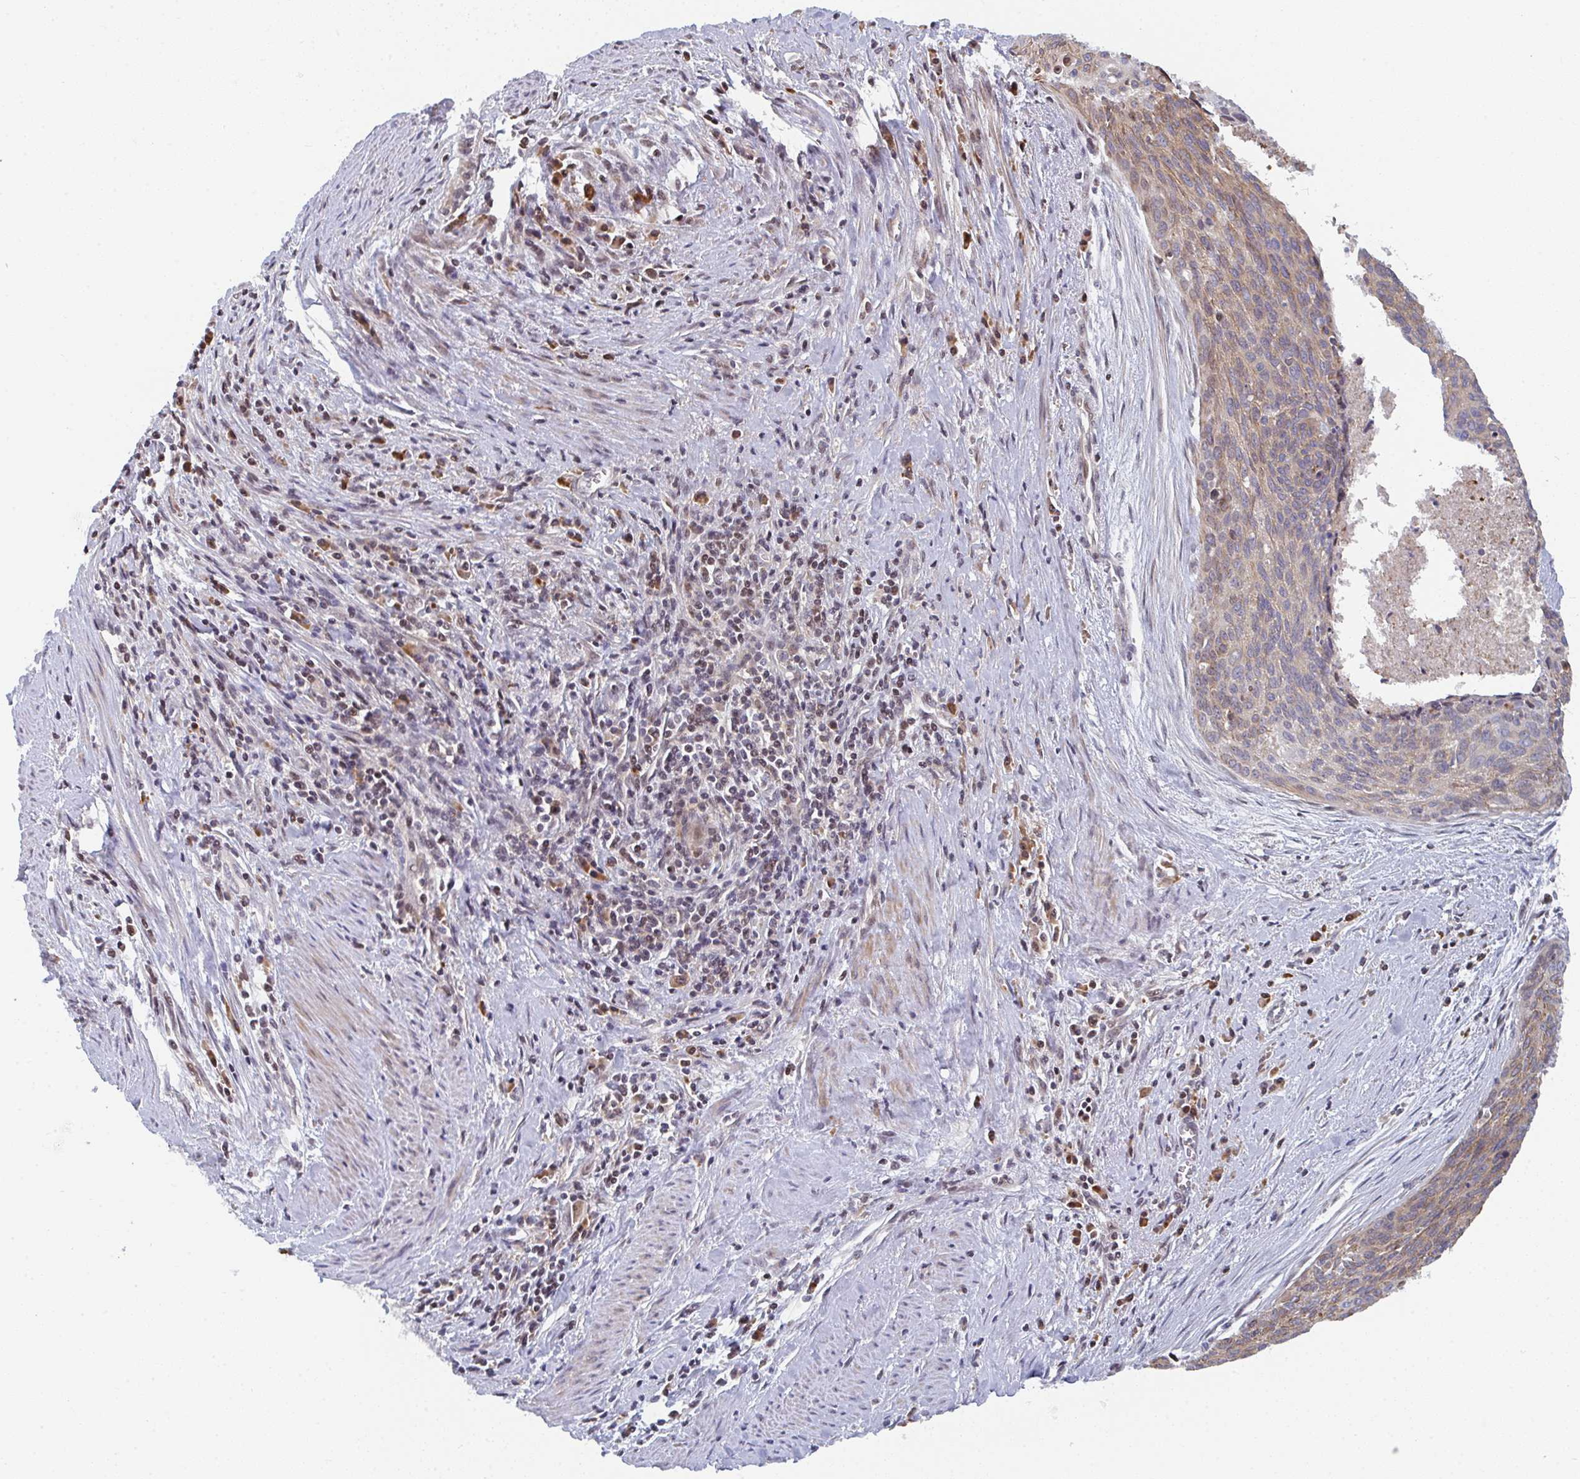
{"staining": {"intensity": "weak", "quantity": "25%-75%", "location": "cytoplasmic/membranous"}, "tissue": "cervical cancer", "cell_type": "Tumor cells", "image_type": "cancer", "snomed": [{"axis": "morphology", "description": "Squamous cell carcinoma, NOS"}, {"axis": "topography", "description": "Cervix"}], "caption": "Tumor cells exhibit low levels of weak cytoplasmic/membranous positivity in about 25%-75% of cells in cervical cancer (squamous cell carcinoma). The staining was performed using DAB to visualize the protein expression in brown, while the nuclei were stained in blue with hematoxylin (Magnification: 20x).", "gene": "KLHL33", "patient": {"sex": "female", "age": 55}}